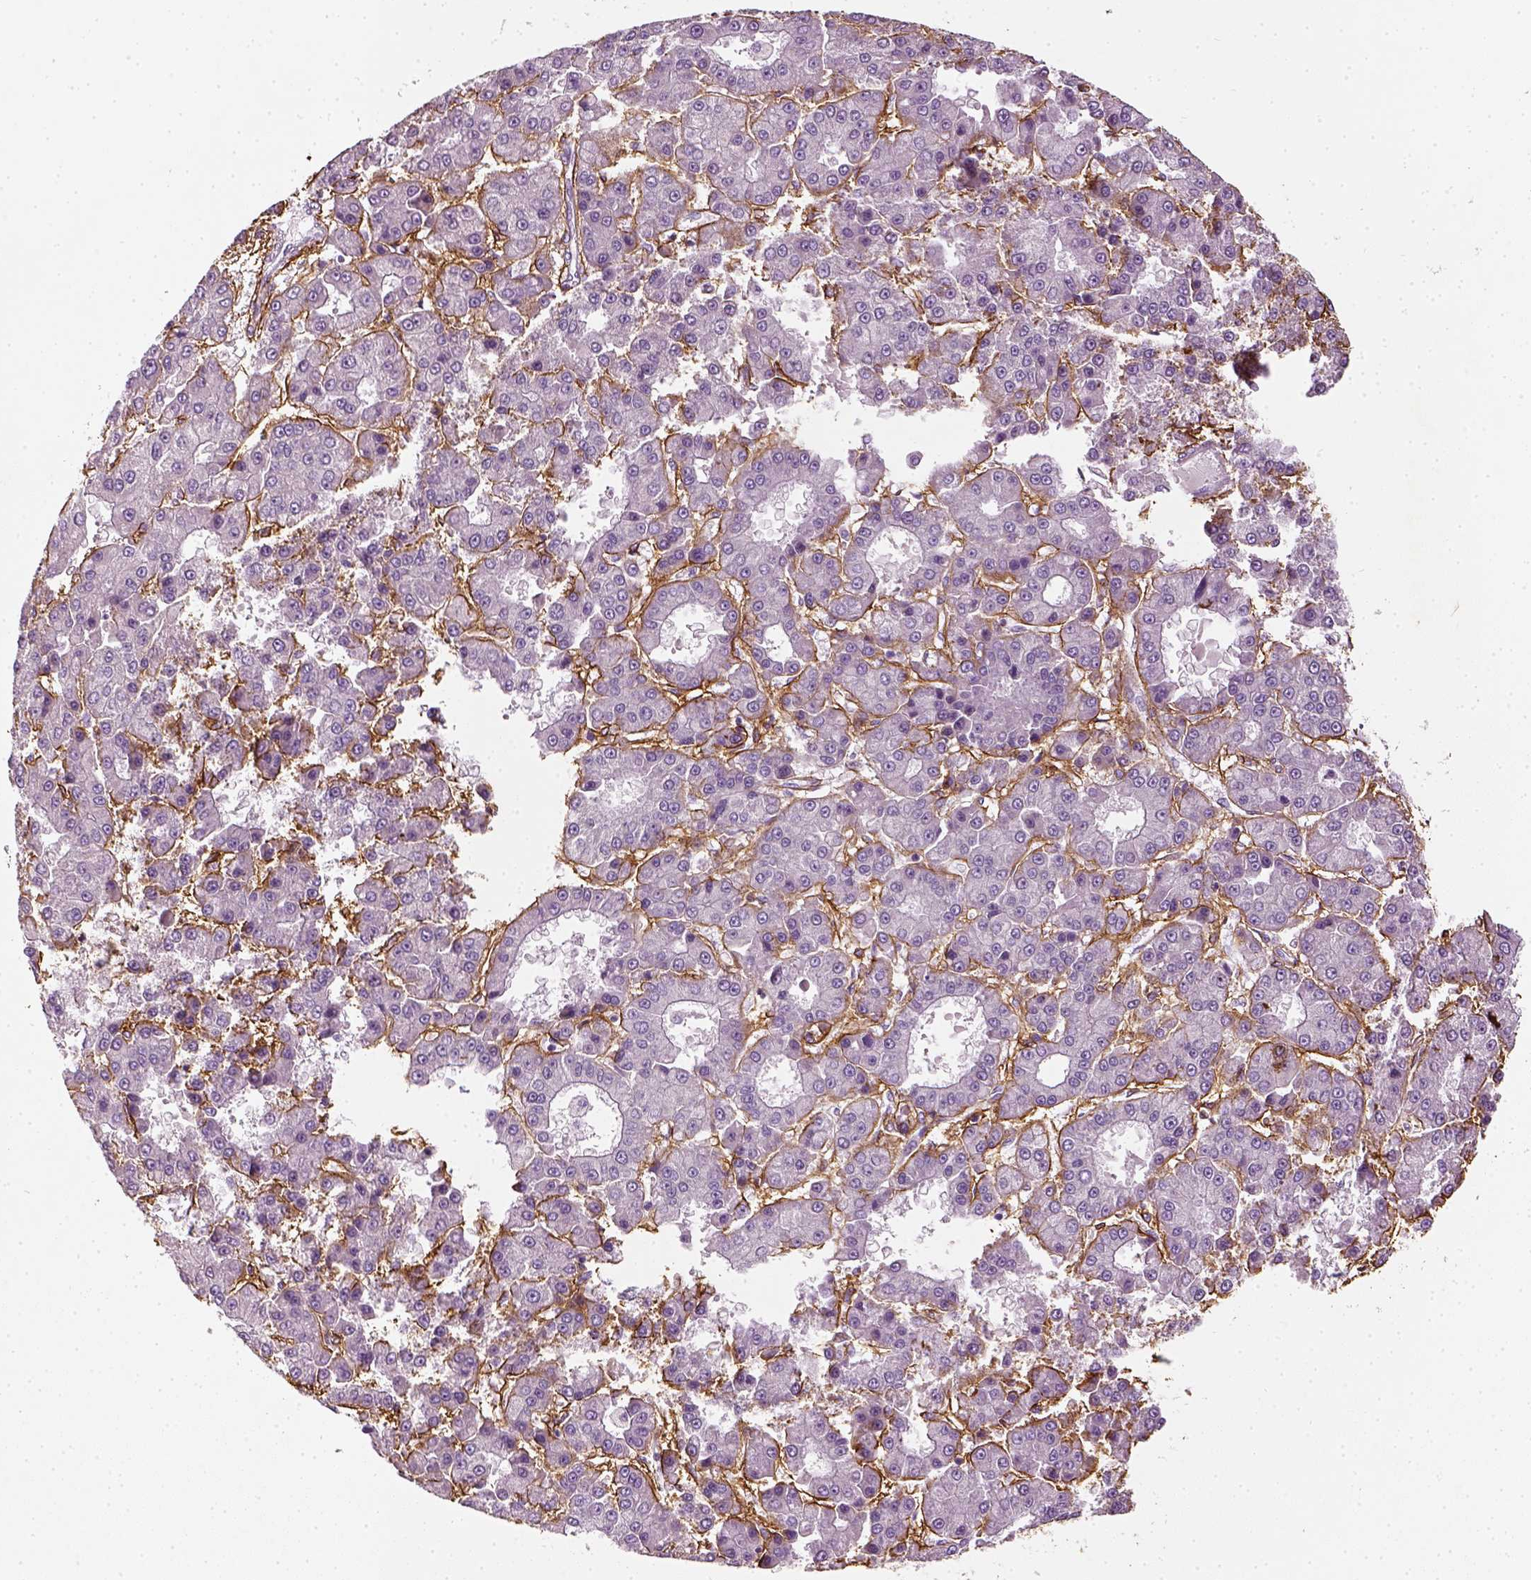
{"staining": {"intensity": "negative", "quantity": "none", "location": "none"}, "tissue": "liver cancer", "cell_type": "Tumor cells", "image_type": "cancer", "snomed": [{"axis": "morphology", "description": "Carcinoma, Hepatocellular, NOS"}, {"axis": "topography", "description": "Liver"}], "caption": "A histopathology image of human liver hepatocellular carcinoma is negative for staining in tumor cells.", "gene": "COL6A2", "patient": {"sex": "male", "age": 70}}